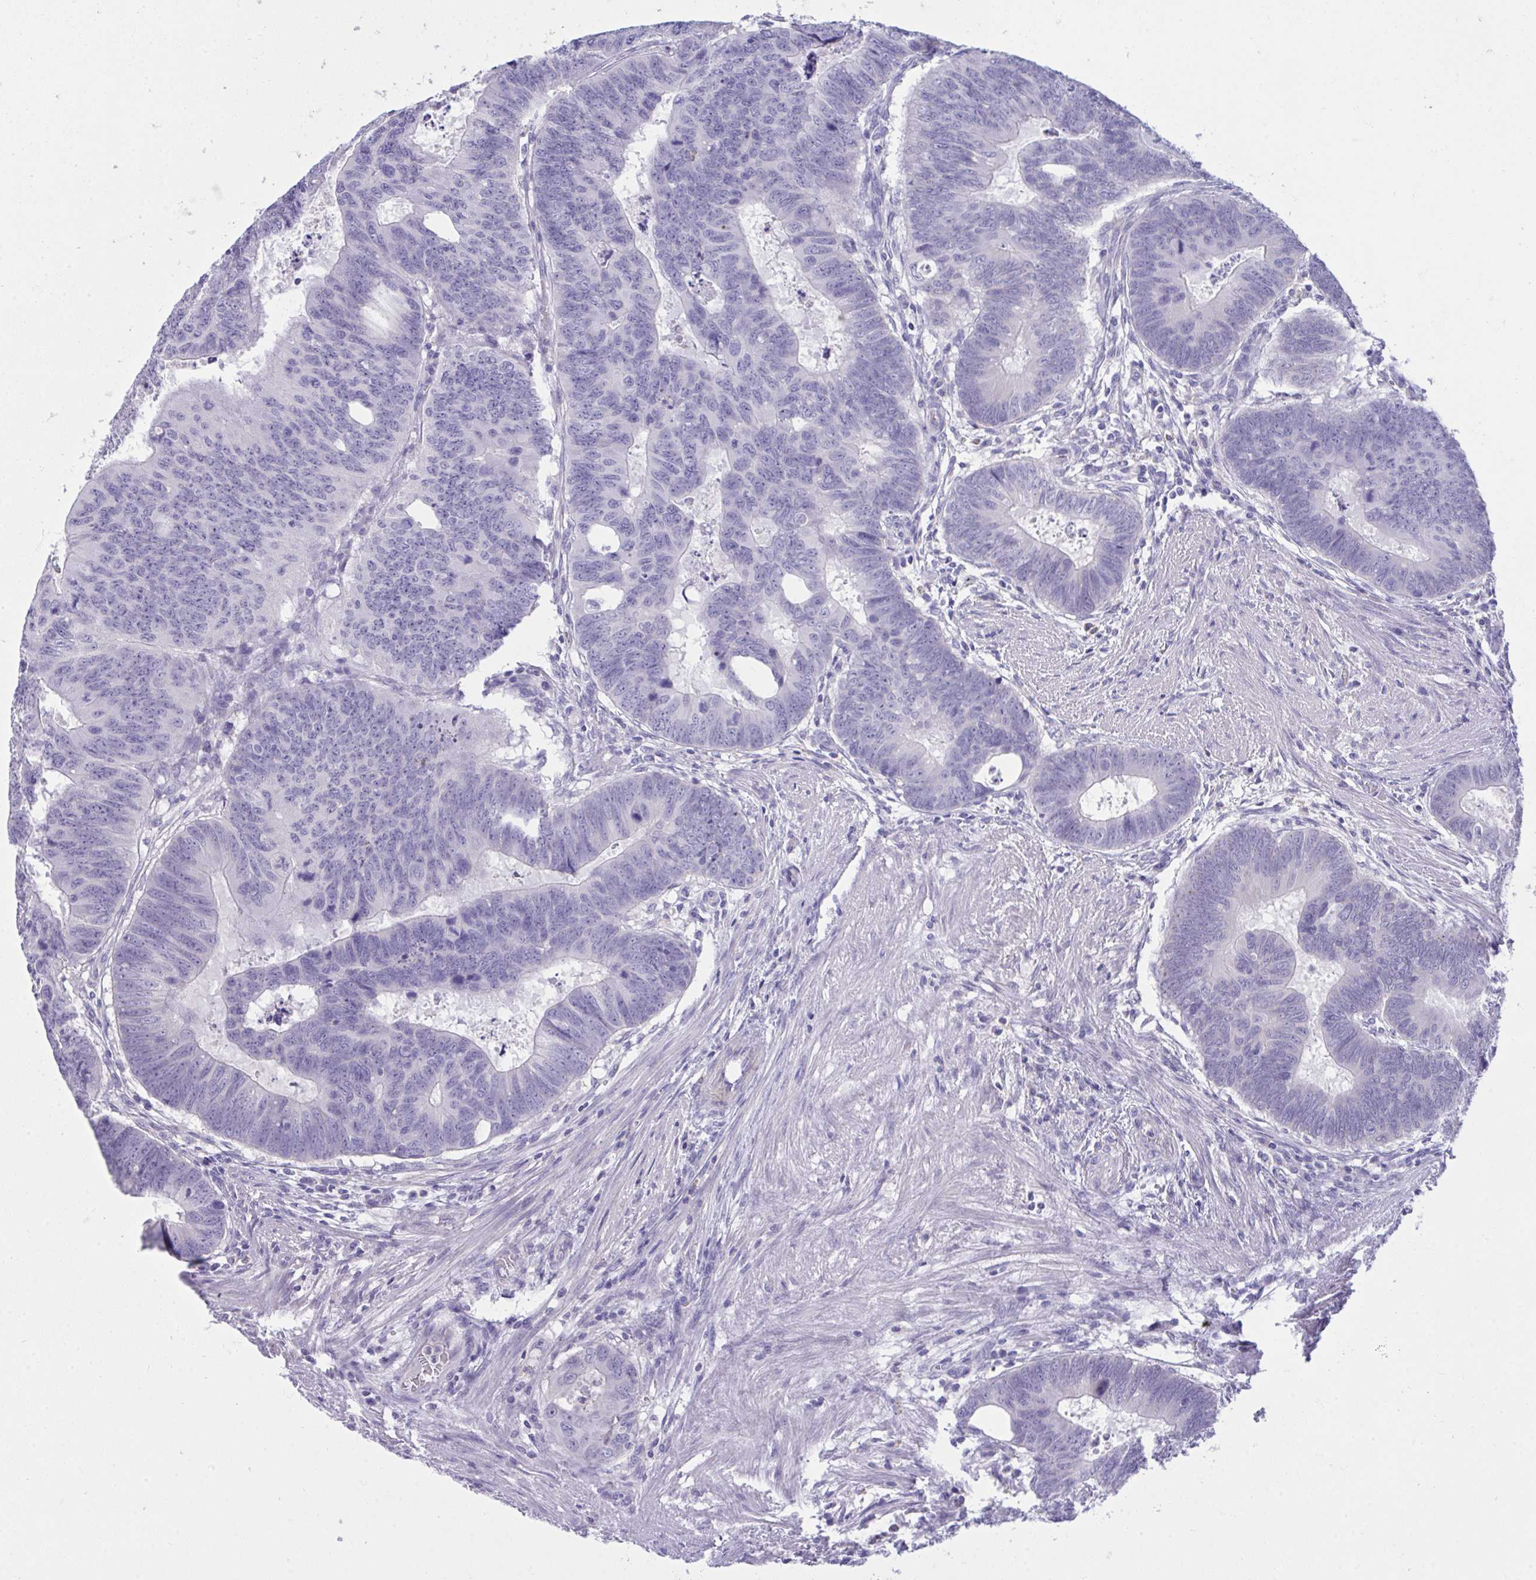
{"staining": {"intensity": "negative", "quantity": "none", "location": "none"}, "tissue": "colorectal cancer", "cell_type": "Tumor cells", "image_type": "cancer", "snomed": [{"axis": "morphology", "description": "Adenocarcinoma, NOS"}, {"axis": "topography", "description": "Colon"}], "caption": "A high-resolution histopathology image shows immunohistochemistry (IHC) staining of colorectal cancer, which exhibits no significant expression in tumor cells.", "gene": "PLEKHH1", "patient": {"sex": "male", "age": 62}}